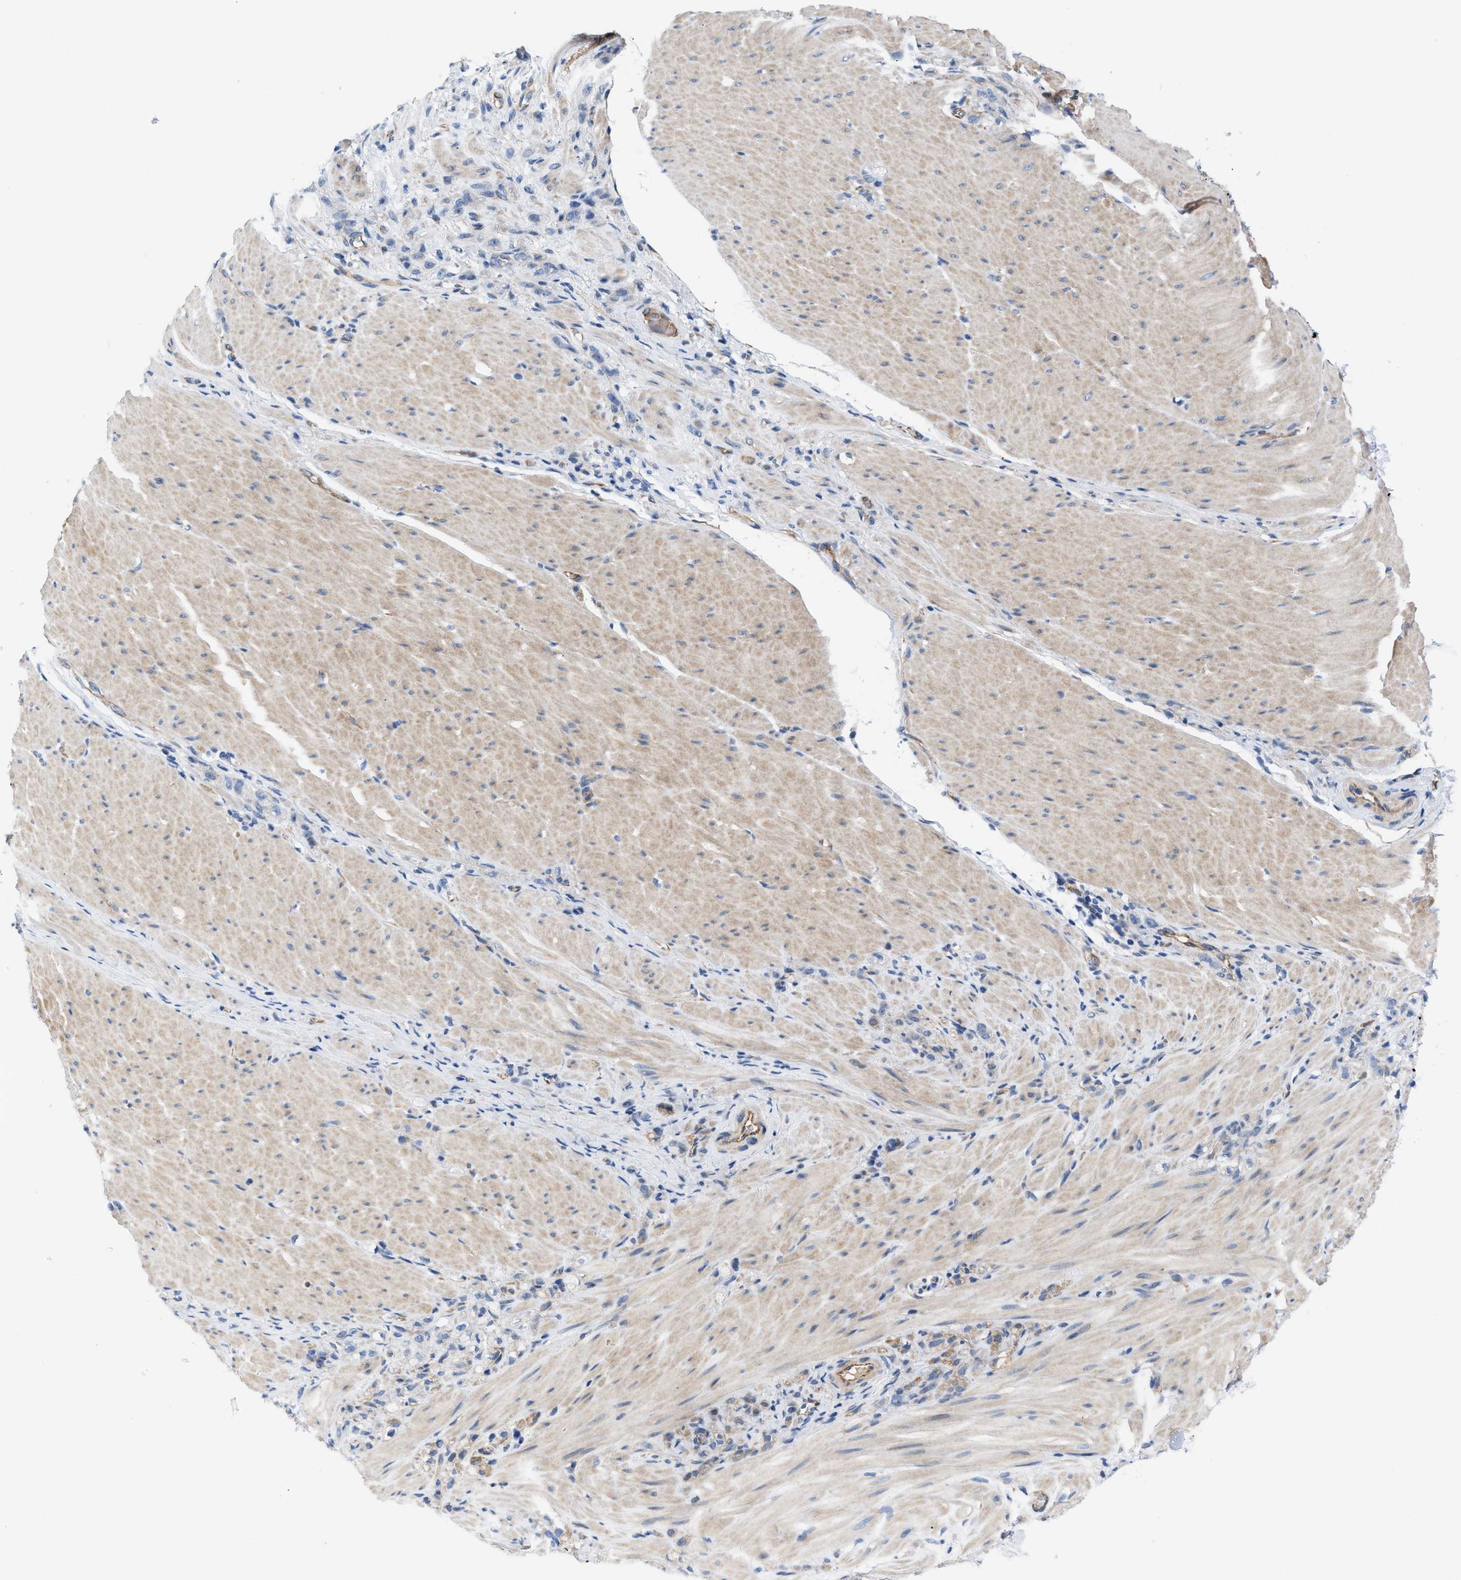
{"staining": {"intensity": "negative", "quantity": "none", "location": "none"}, "tissue": "stomach cancer", "cell_type": "Tumor cells", "image_type": "cancer", "snomed": [{"axis": "morphology", "description": "Normal tissue, NOS"}, {"axis": "morphology", "description": "Adenocarcinoma, NOS"}, {"axis": "topography", "description": "Stomach"}], "caption": "Tumor cells show no significant protein positivity in stomach cancer.", "gene": "TFPI", "patient": {"sex": "male", "age": 82}}